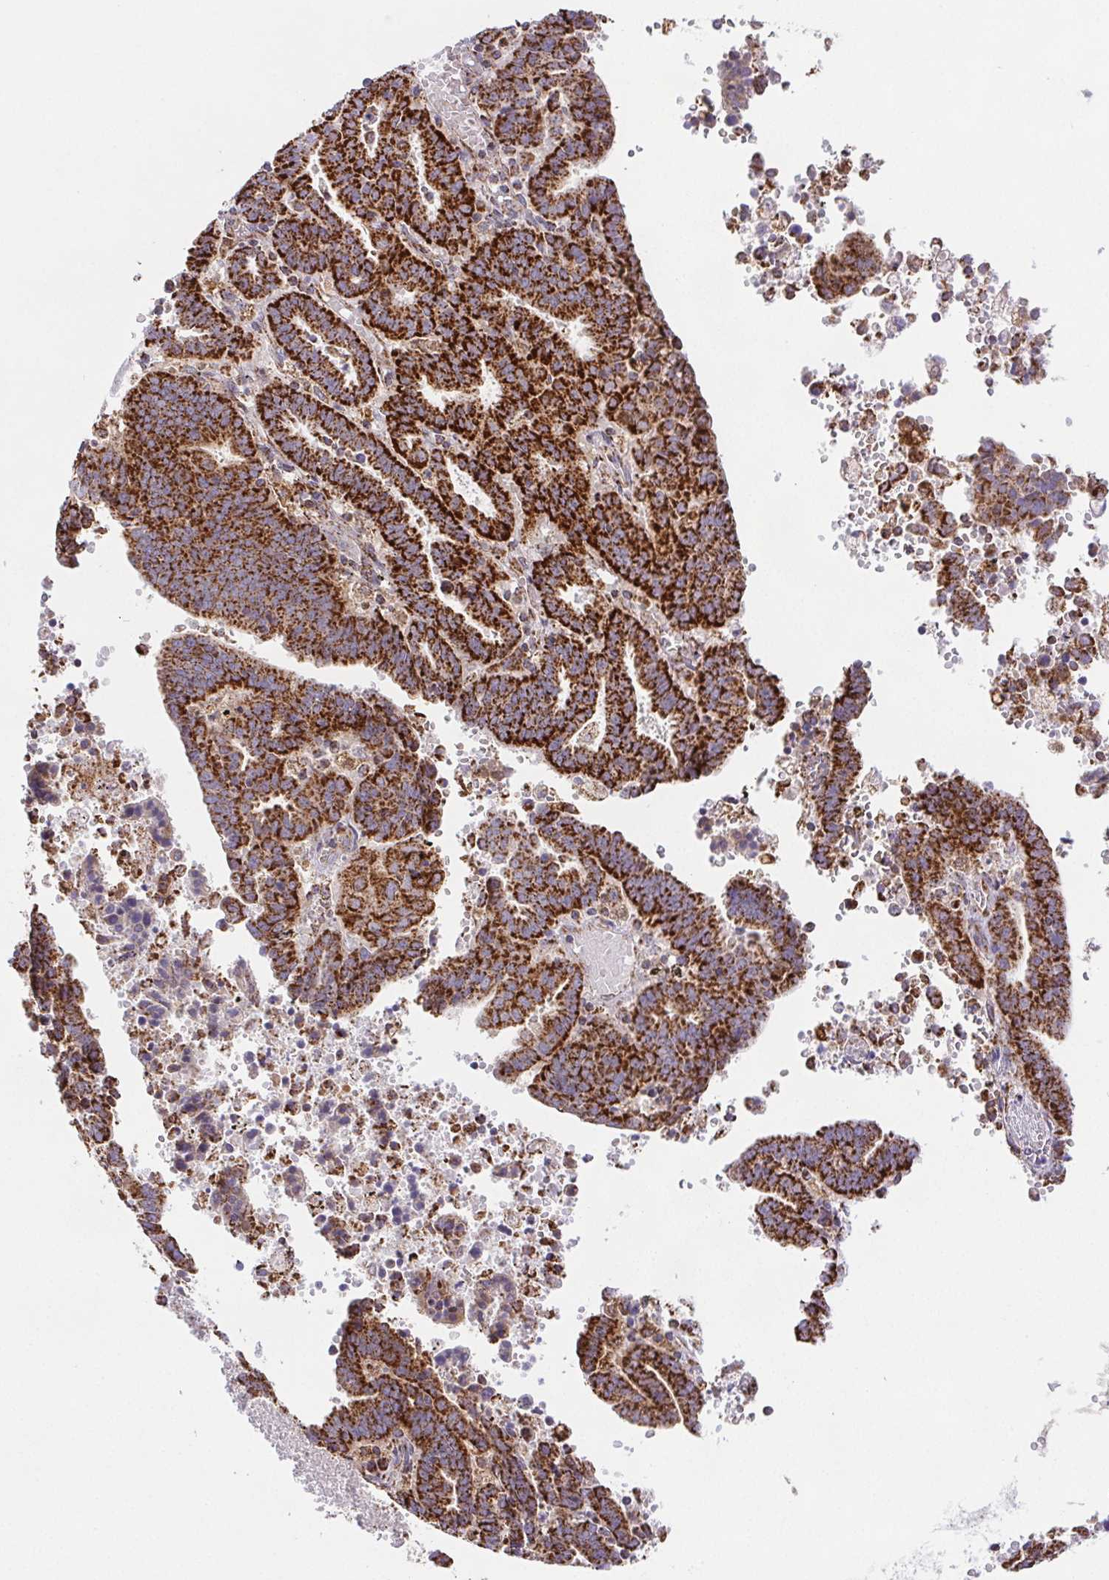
{"staining": {"intensity": "strong", "quantity": ">75%", "location": "cytoplasmic/membranous"}, "tissue": "endometrial cancer", "cell_type": "Tumor cells", "image_type": "cancer", "snomed": [{"axis": "morphology", "description": "Adenocarcinoma, NOS"}, {"axis": "topography", "description": "Uterus"}], "caption": "A high-resolution image shows immunohistochemistry (IHC) staining of endometrial cancer (adenocarcinoma), which shows strong cytoplasmic/membranous staining in about >75% of tumor cells.", "gene": "NIPSNAP2", "patient": {"sex": "female", "age": 83}}